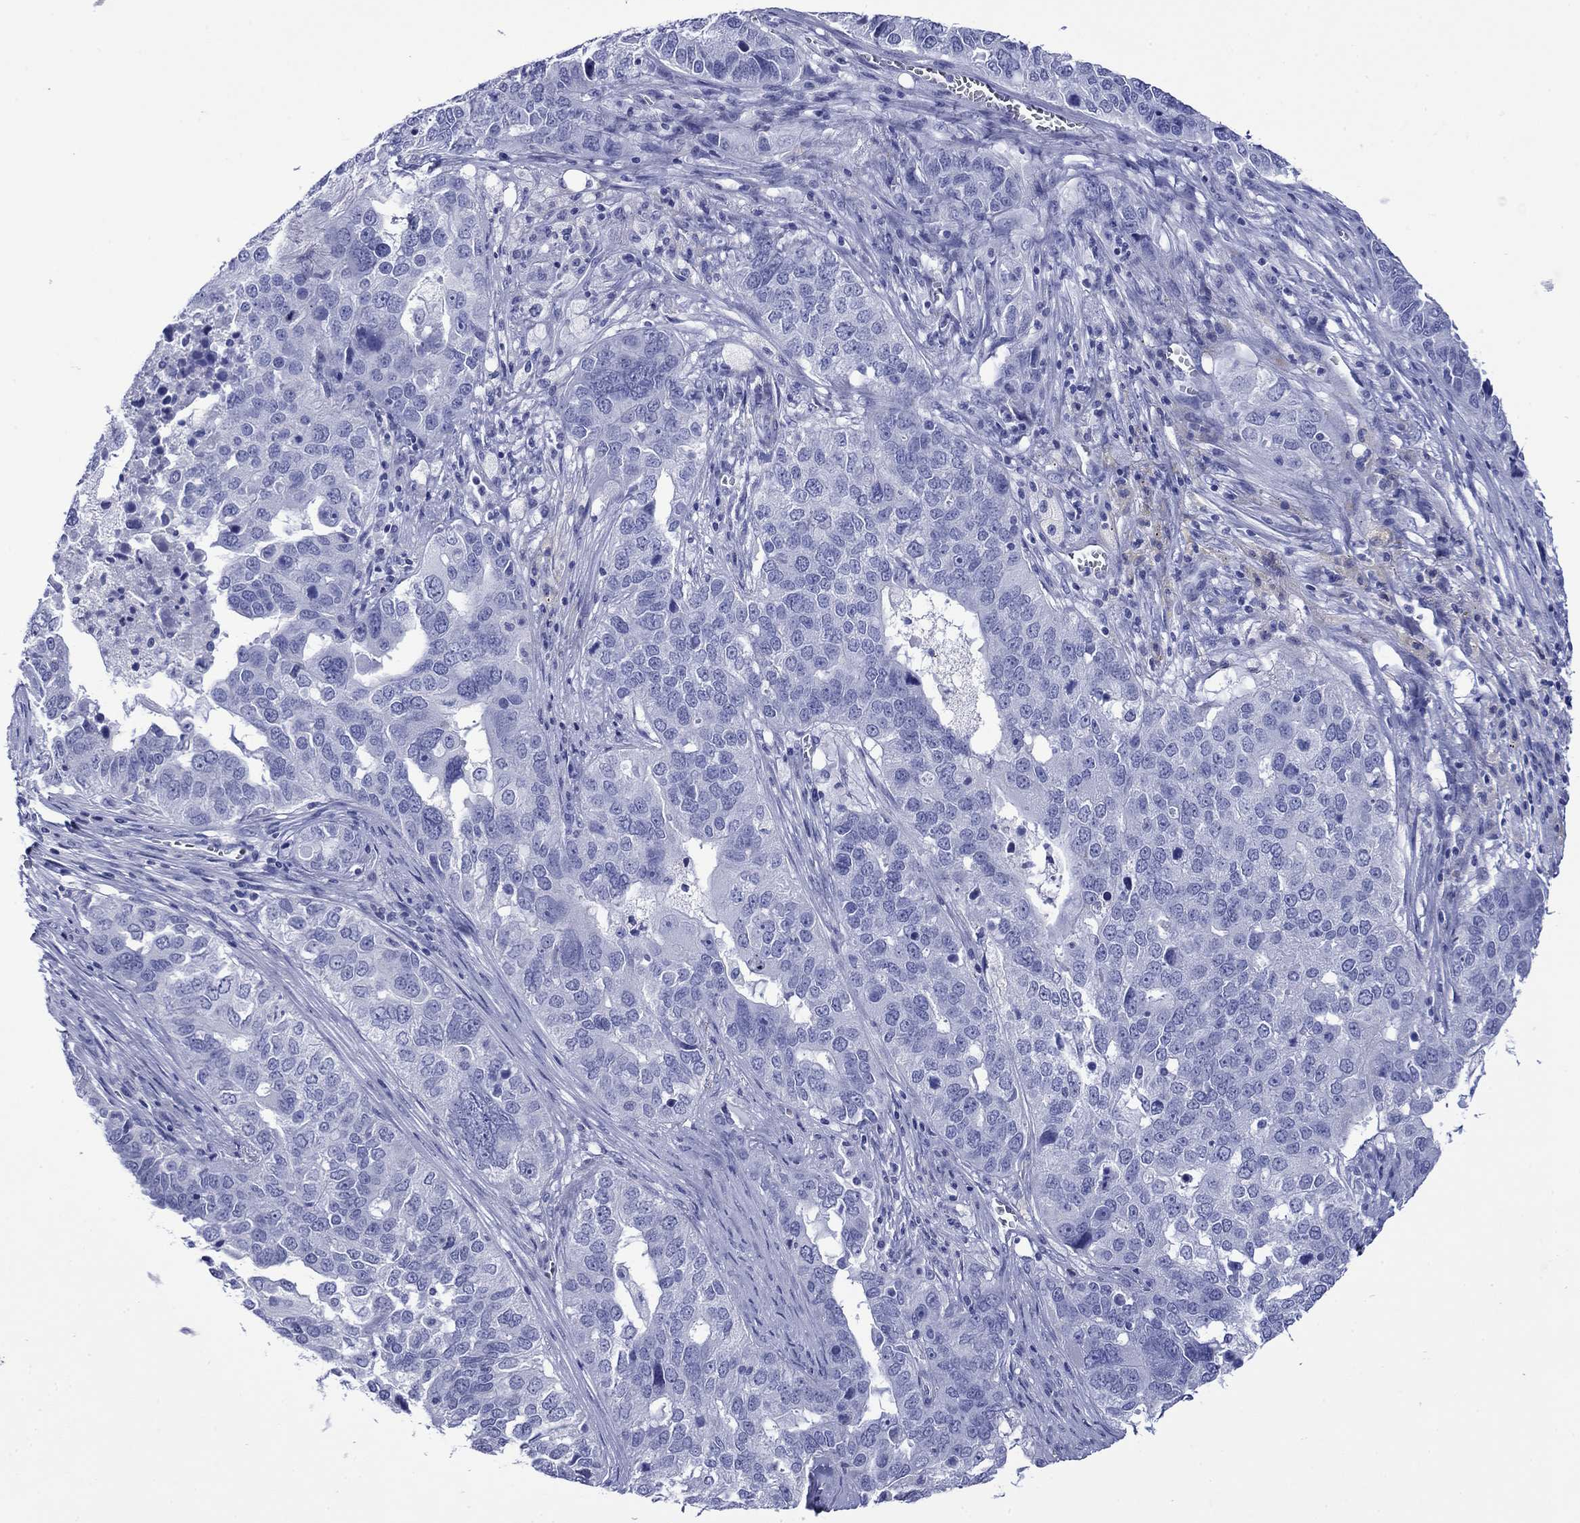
{"staining": {"intensity": "negative", "quantity": "none", "location": "none"}, "tissue": "ovarian cancer", "cell_type": "Tumor cells", "image_type": "cancer", "snomed": [{"axis": "morphology", "description": "Carcinoma, endometroid"}, {"axis": "topography", "description": "Soft tissue"}, {"axis": "topography", "description": "Ovary"}], "caption": "Micrograph shows no significant protein staining in tumor cells of ovarian endometroid carcinoma.", "gene": "ROM1", "patient": {"sex": "female", "age": 52}}